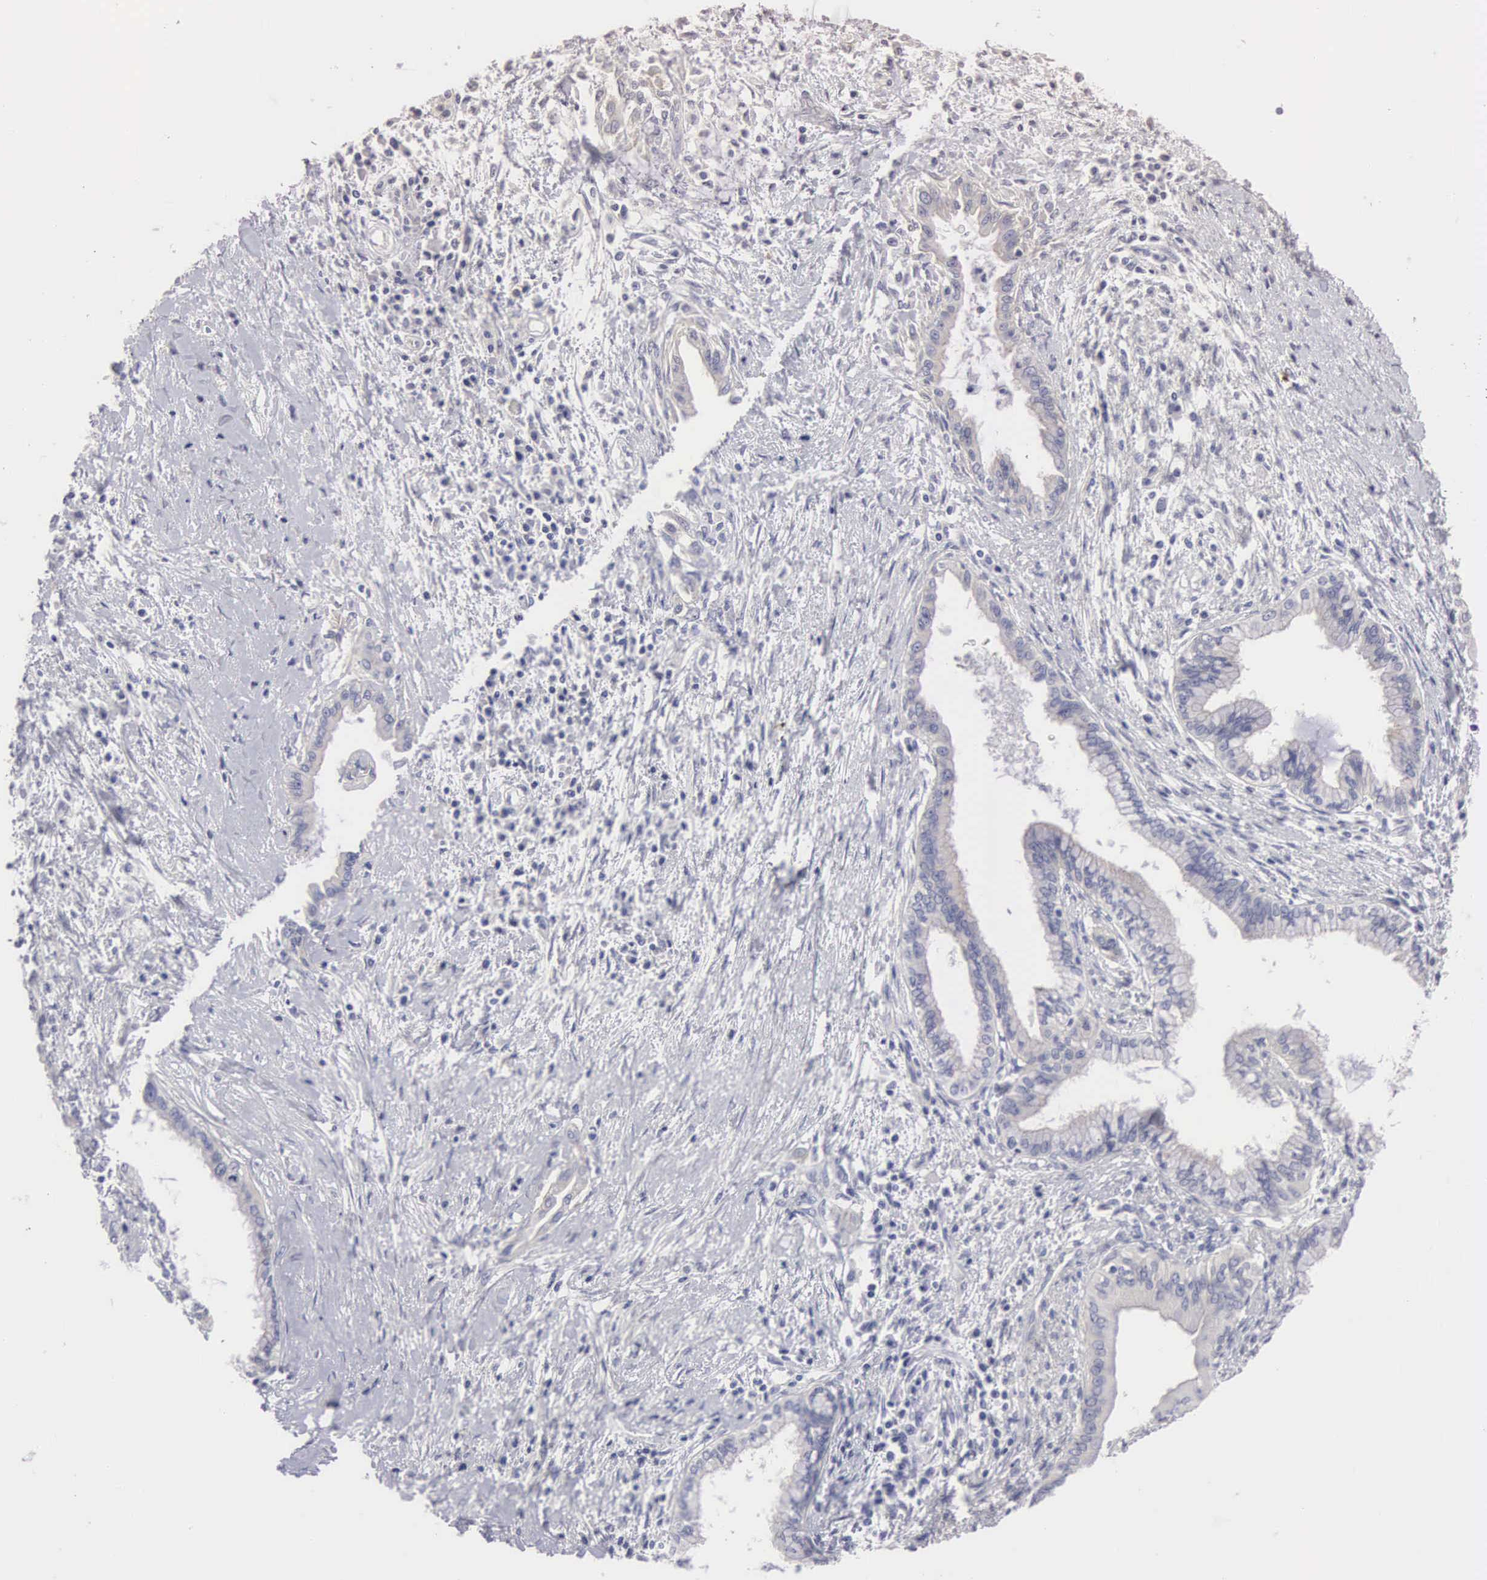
{"staining": {"intensity": "weak", "quantity": "<25%", "location": "cytoplasmic/membranous"}, "tissue": "pancreatic cancer", "cell_type": "Tumor cells", "image_type": "cancer", "snomed": [{"axis": "morphology", "description": "Adenocarcinoma, NOS"}, {"axis": "topography", "description": "Pancreas"}], "caption": "Adenocarcinoma (pancreatic) was stained to show a protein in brown. There is no significant staining in tumor cells.", "gene": "CEP170B", "patient": {"sex": "female", "age": 64}}